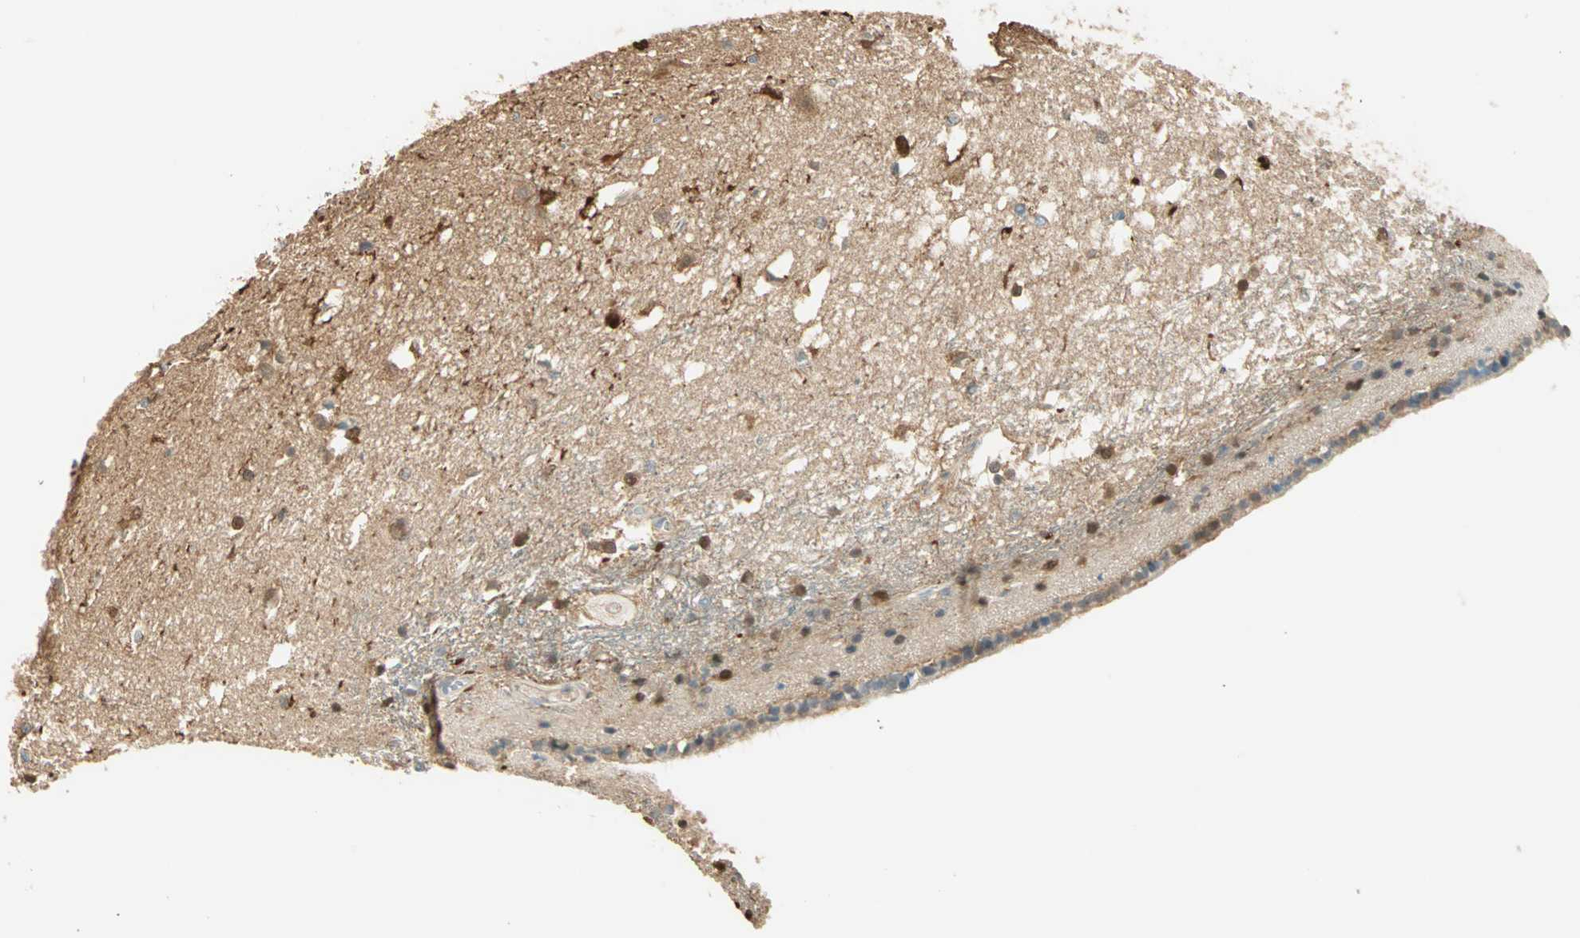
{"staining": {"intensity": "strong", "quantity": ">75%", "location": "cytoplasmic/membranous,nuclear"}, "tissue": "caudate", "cell_type": "Glial cells", "image_type": "normal", "snomed": [{"axis": "morphology", "description": "Normal tissue, NOS"}, {"axis": "topography", "description": "Lateral ventricle wall"}], "caption": "The immunohistochemical stain shows strong cytoplasmic/membranous,nuclear expression in glial cells of normal caudate.", "gene": "S100A1", "patient": {"sex": "female", "age": 19}}